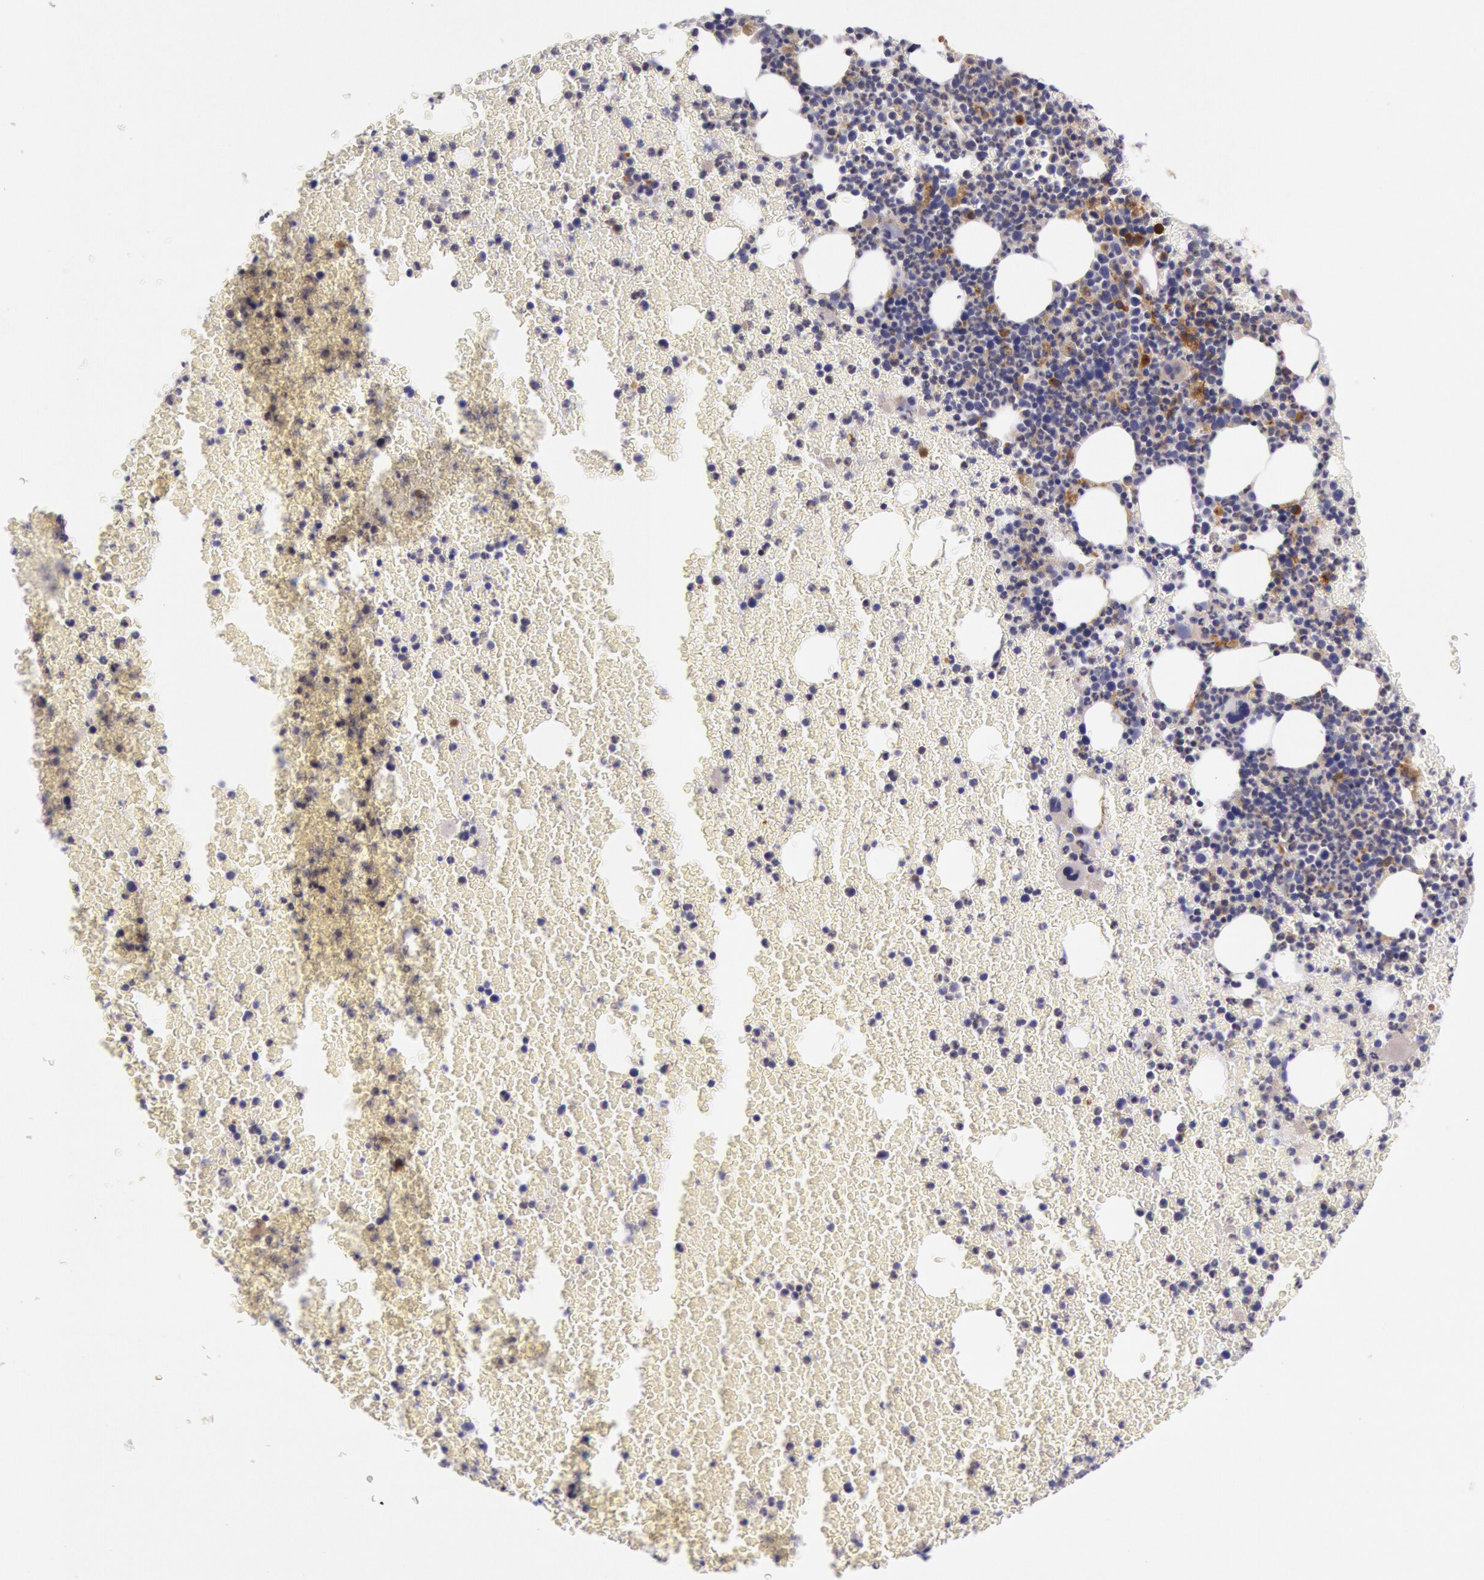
{"staining": {"intensity": "moderate", "quantity": "<25%", "location": "cytoplasmic/membranous"}, "tissue": "bone marrow", "cell_type": "Hematopoietic cells", "image_type": "normal", "snomed": [{"axis": "morphology", "description": "Normal tissue, NOS"}, {"axis": "topography", "description": "Bone marrow"}], "caption": "High-power microscopy captured an immunohistochemistry histopathology image of normal bone marrow, revealing moderate cytoplasmic/membranous staining in approximately <25% of hematopoietic cells.", "gene": "MYO5A", "patient": {"sex": "female", "age": 53}}